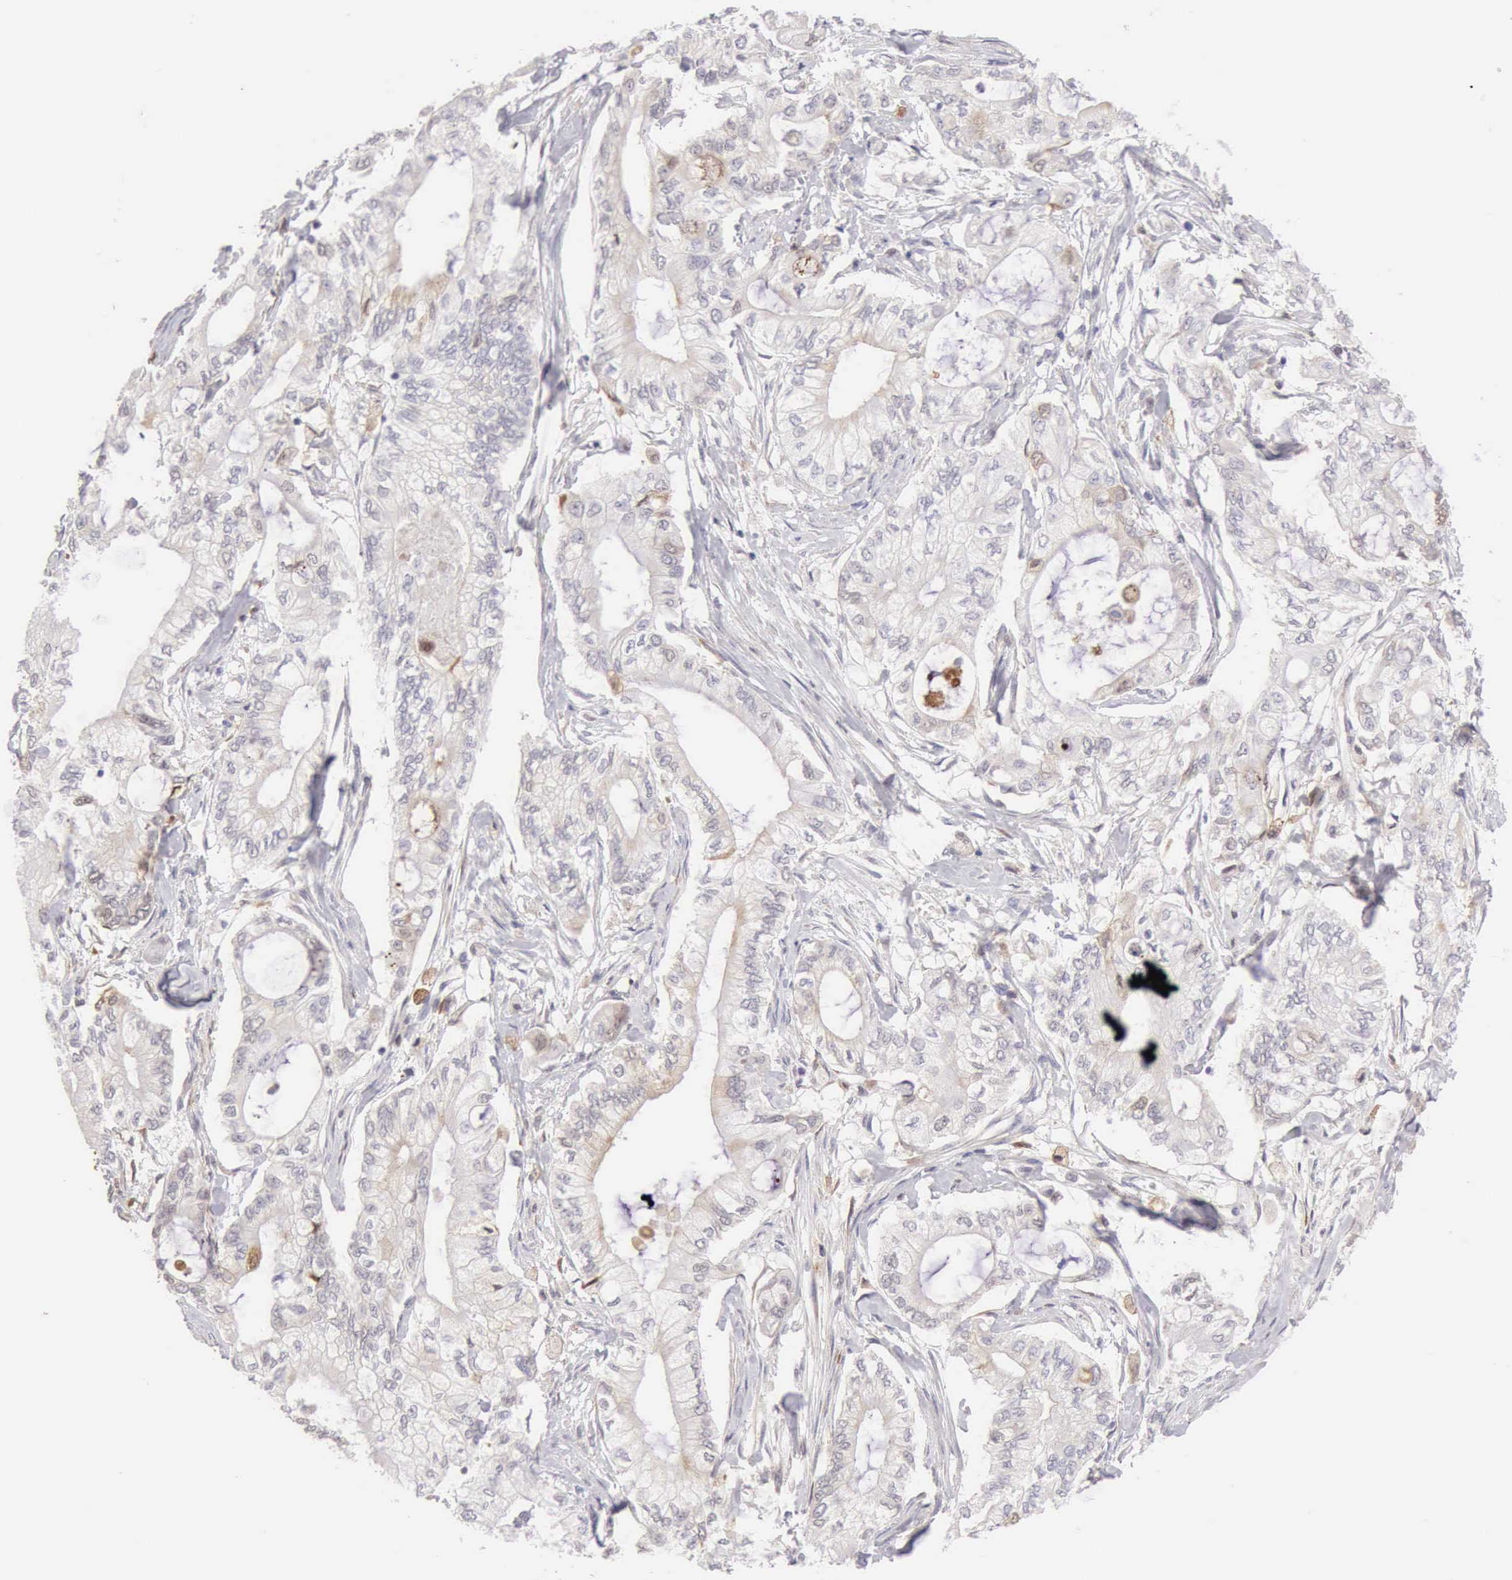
{"staining": {"intensity": "negative", "quantity": "none", "location": "none"}, "tissue": "pancreatic cancer", "cell_type": "Tumor cells", "image_type": "cancer", "snomed": [{"axis": "morphology", "description": "Adenocarcinoma, NOS"}, {"axis": "topography", "description": "Pancreas"}], "caption": "This photomicrograph is of pancreatic cancer (adenocarcinoma) stained with immunohistochemistry (IHC) to label a protein in brown with the nuclei are counter-stained blue. There is no positivity in tumor cells. (DAB (3,3'-diaminobenzidine) immunohistochemistry visualized using brightfield microscopy, high magnification).", "gene": "RNASE1", "patient": {"sex": "male", "age": 79}}